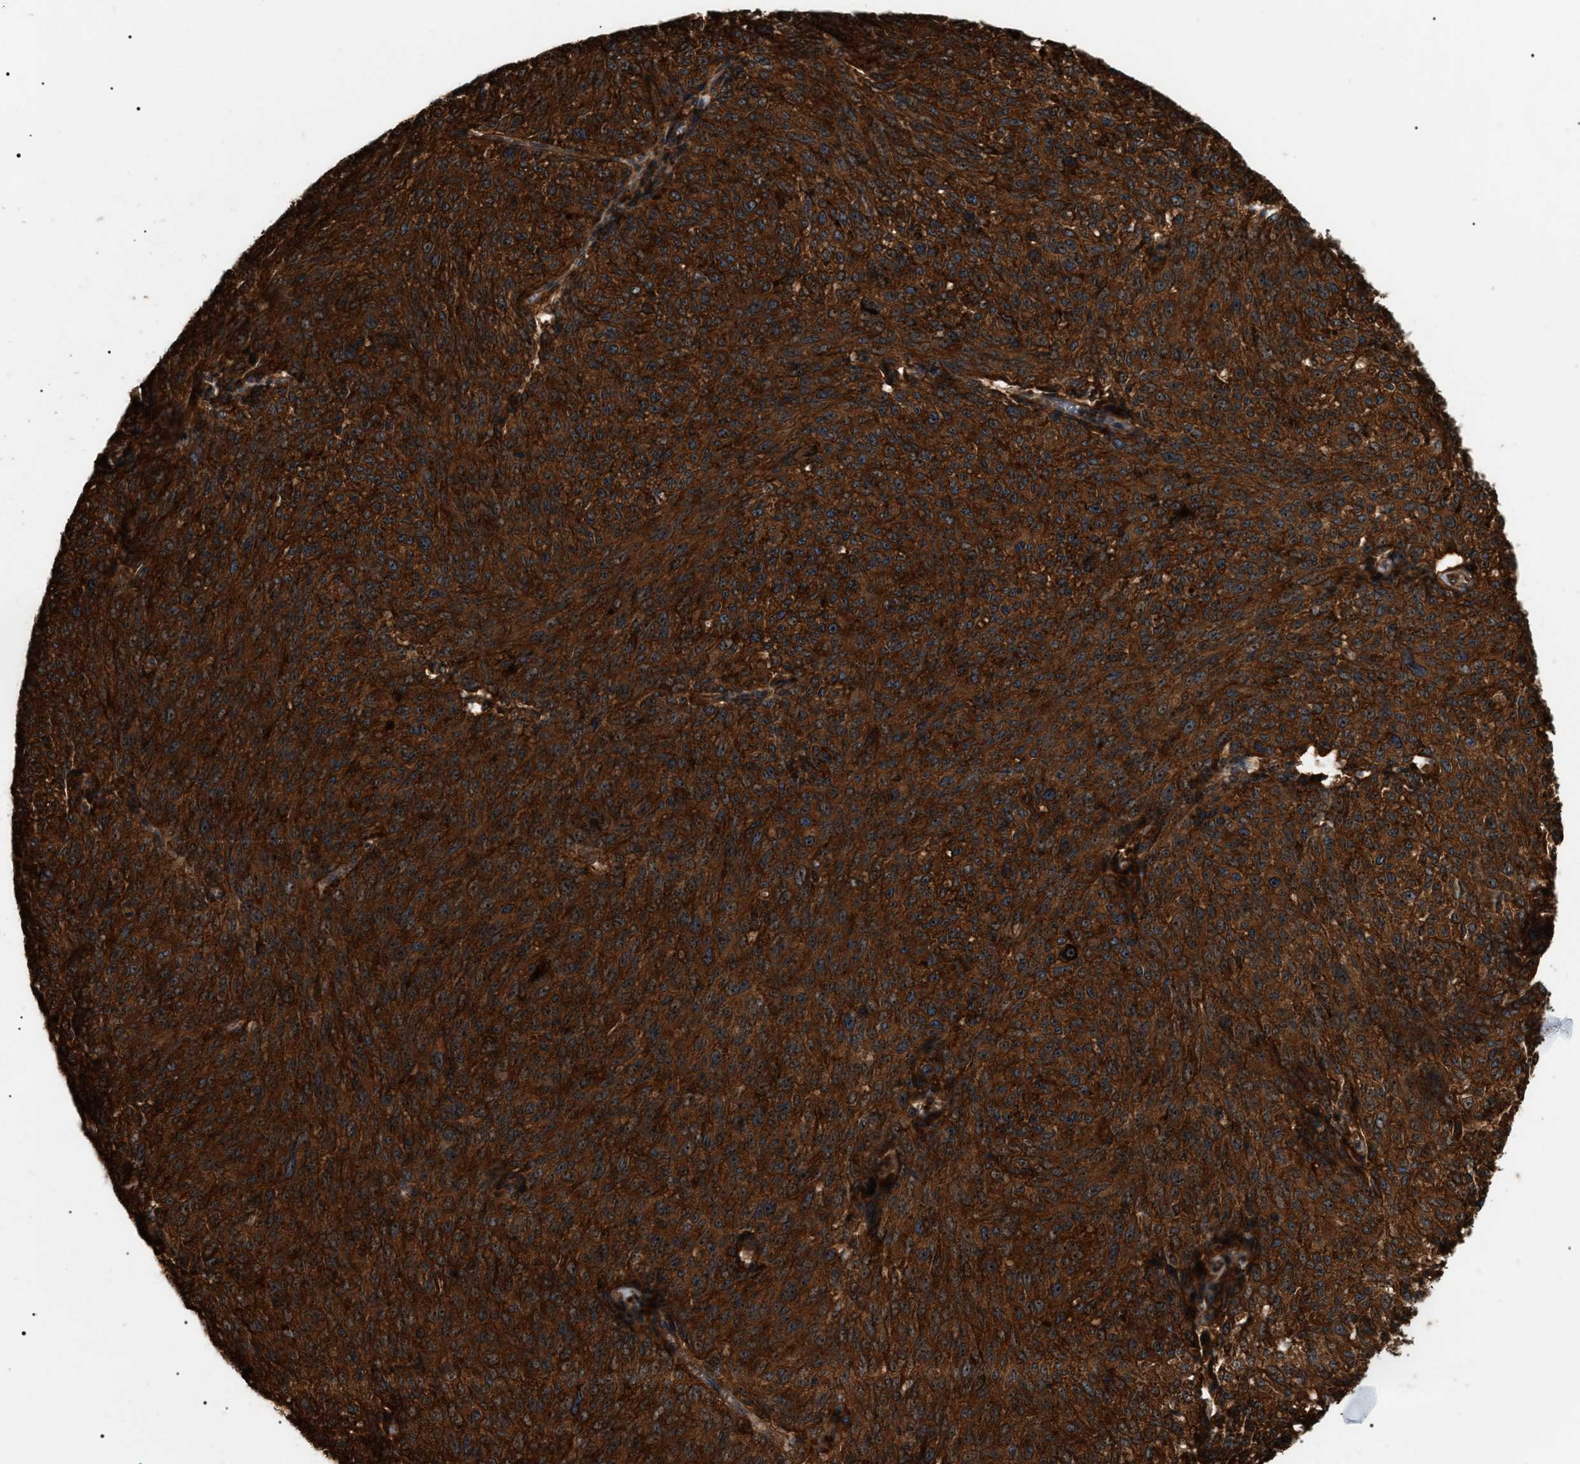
{"staining": {"intensity": "strong", "quantity": ">75%", "location": "cytoplasmic/membranous"}, "tissue": "melanoma", "cell_type": "Tumor cells", "image_type": "cancer", "snomed": [{"axis": "morphology", "description": "Malignant melanoma, NOS"}, {"axis": "topography", "description": "Skin"}], "caption": "This is a photomicrograph of IHC staining of melanoma, which shows strong staining in the cytoplasmic/membranous of tumor cells.", "gene": "SH3GLB2", "patient": {"sex": "female", "age": 72}}